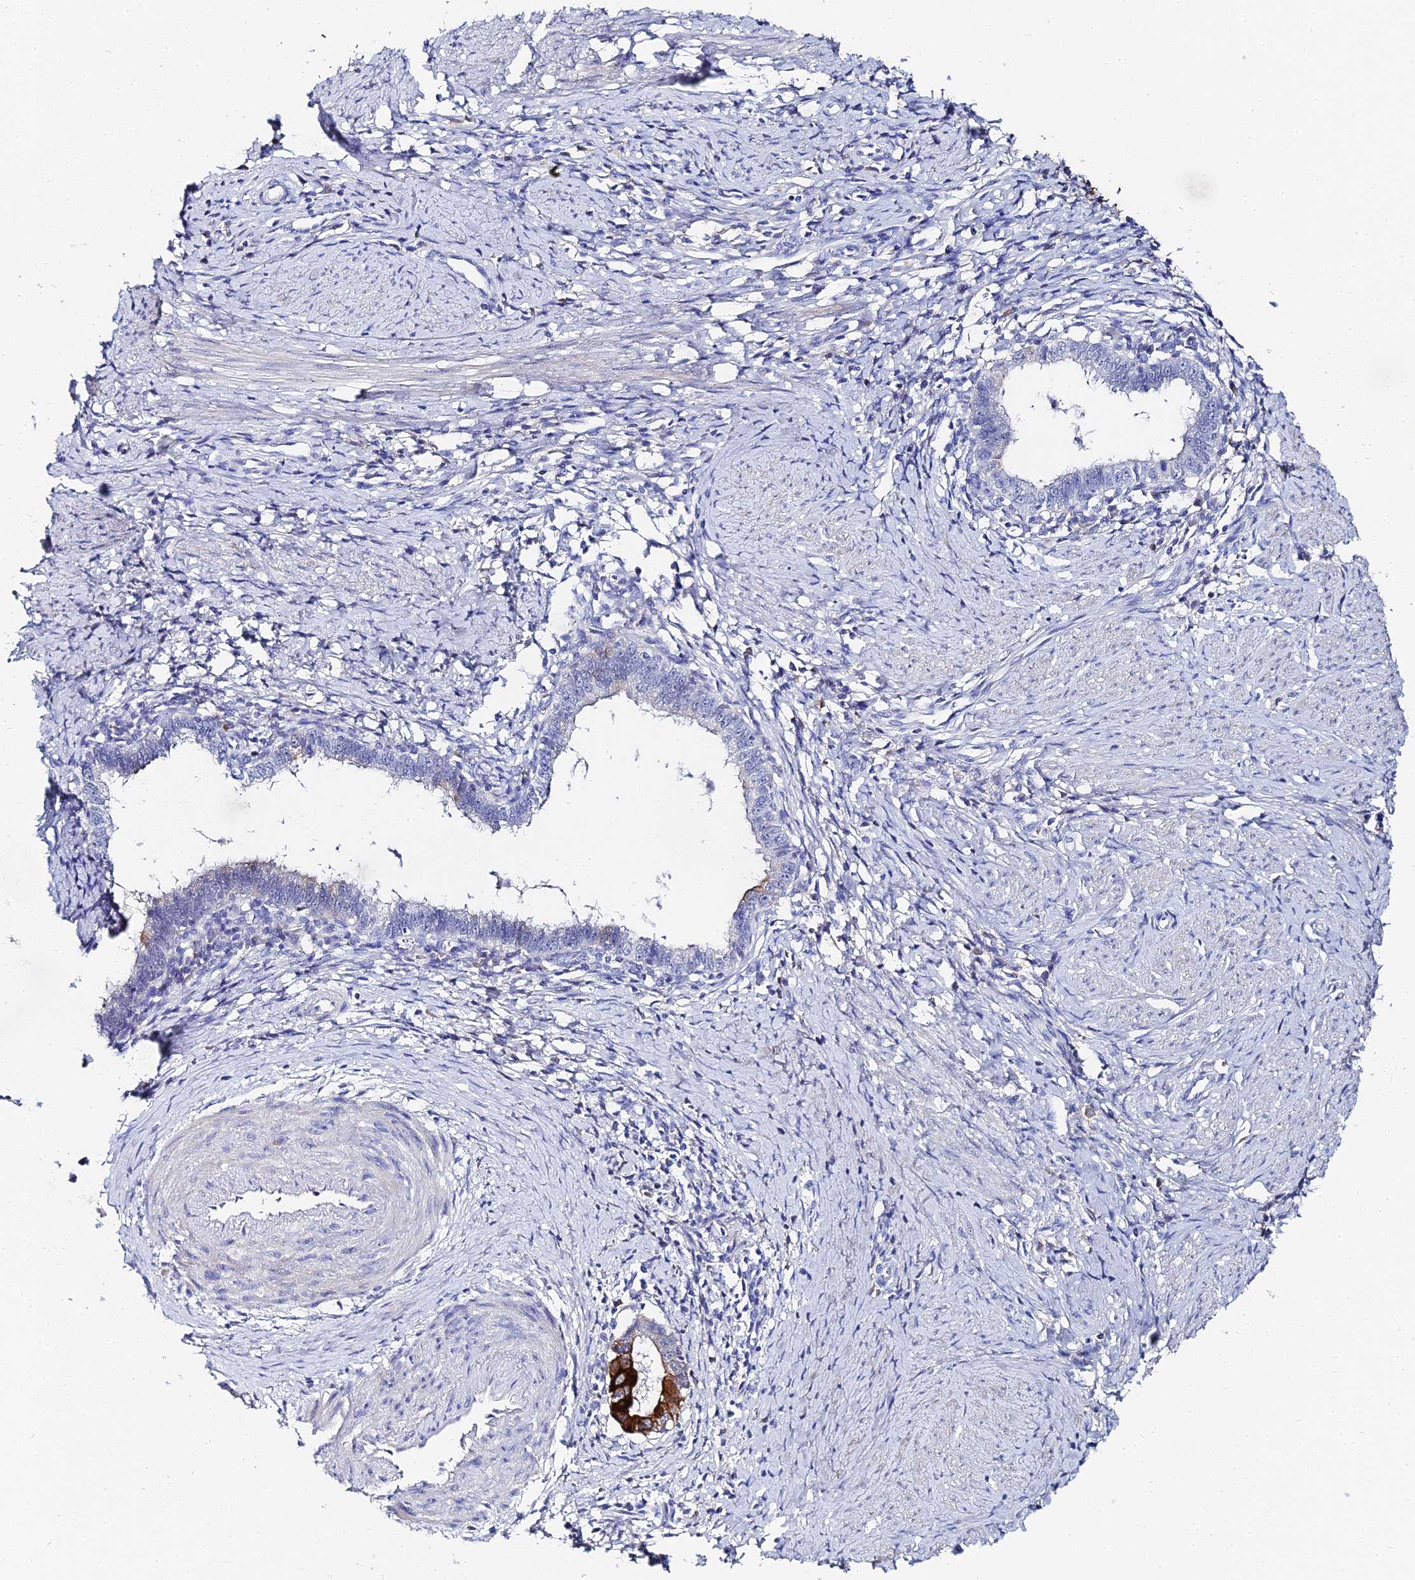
{"staining": {"intensity": "strong", "quantity": "<25%", "location": "cytoplasmic/membranous"}, "tissue": "cervical cancer", "cell_type": "Tumor cells", "image_type": "cancer", "snomed": [{"axis": "morphology", "description": "Adenocarcinoma, NOS"}, {"axis": "topography", "description": "Cervix"}], "caption": "Protein expression analysis of cervical adenocarcinoma shows strong cytoplasmic/membranous positivity in approximately <25% of tumor cells. (DAB (3,3'-diaminobenzidine) IHC, brown staining for protein, blue staining for nuclei).", "gene": "KRT17", "patient": {"sex": "female", "age": 36}}